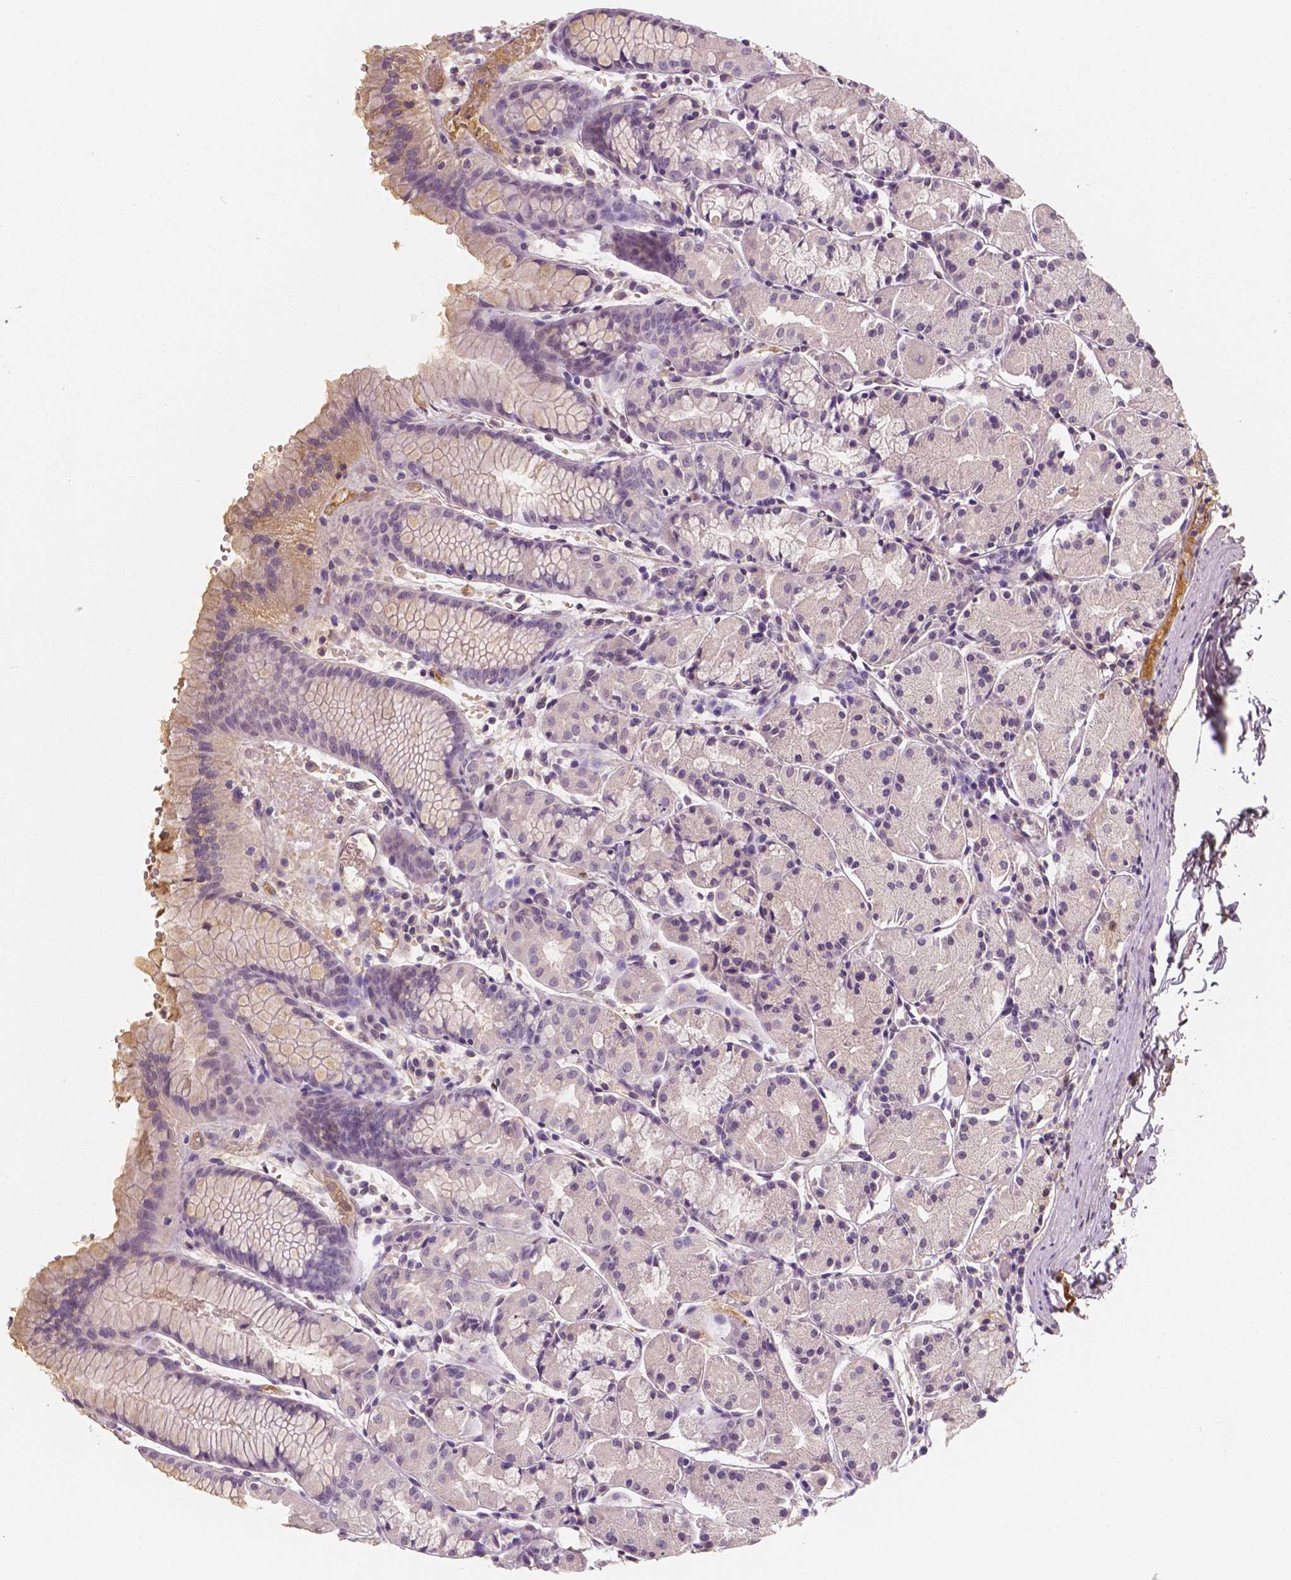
{"staining": {"intensity": "weak", "quantity": "<25%", "location": "cytoplasmic/membranous"}, "tissue": "stomach", "cell_type": "Glandular cells", "image_type": "normal", "snomed": [{"axis": "morphology", "description": "Normal tissue, NOS"}, {"axis": "topography", "description": "Stomach, upper"}], "caption": "DAB (3,3'-diaminobenzidine) immunohistochemical staining of benign stomach exhibits no significant positivity in glandular cells.", "gene": "APOA4", "patient": {"sex": "male", "age": 47}}